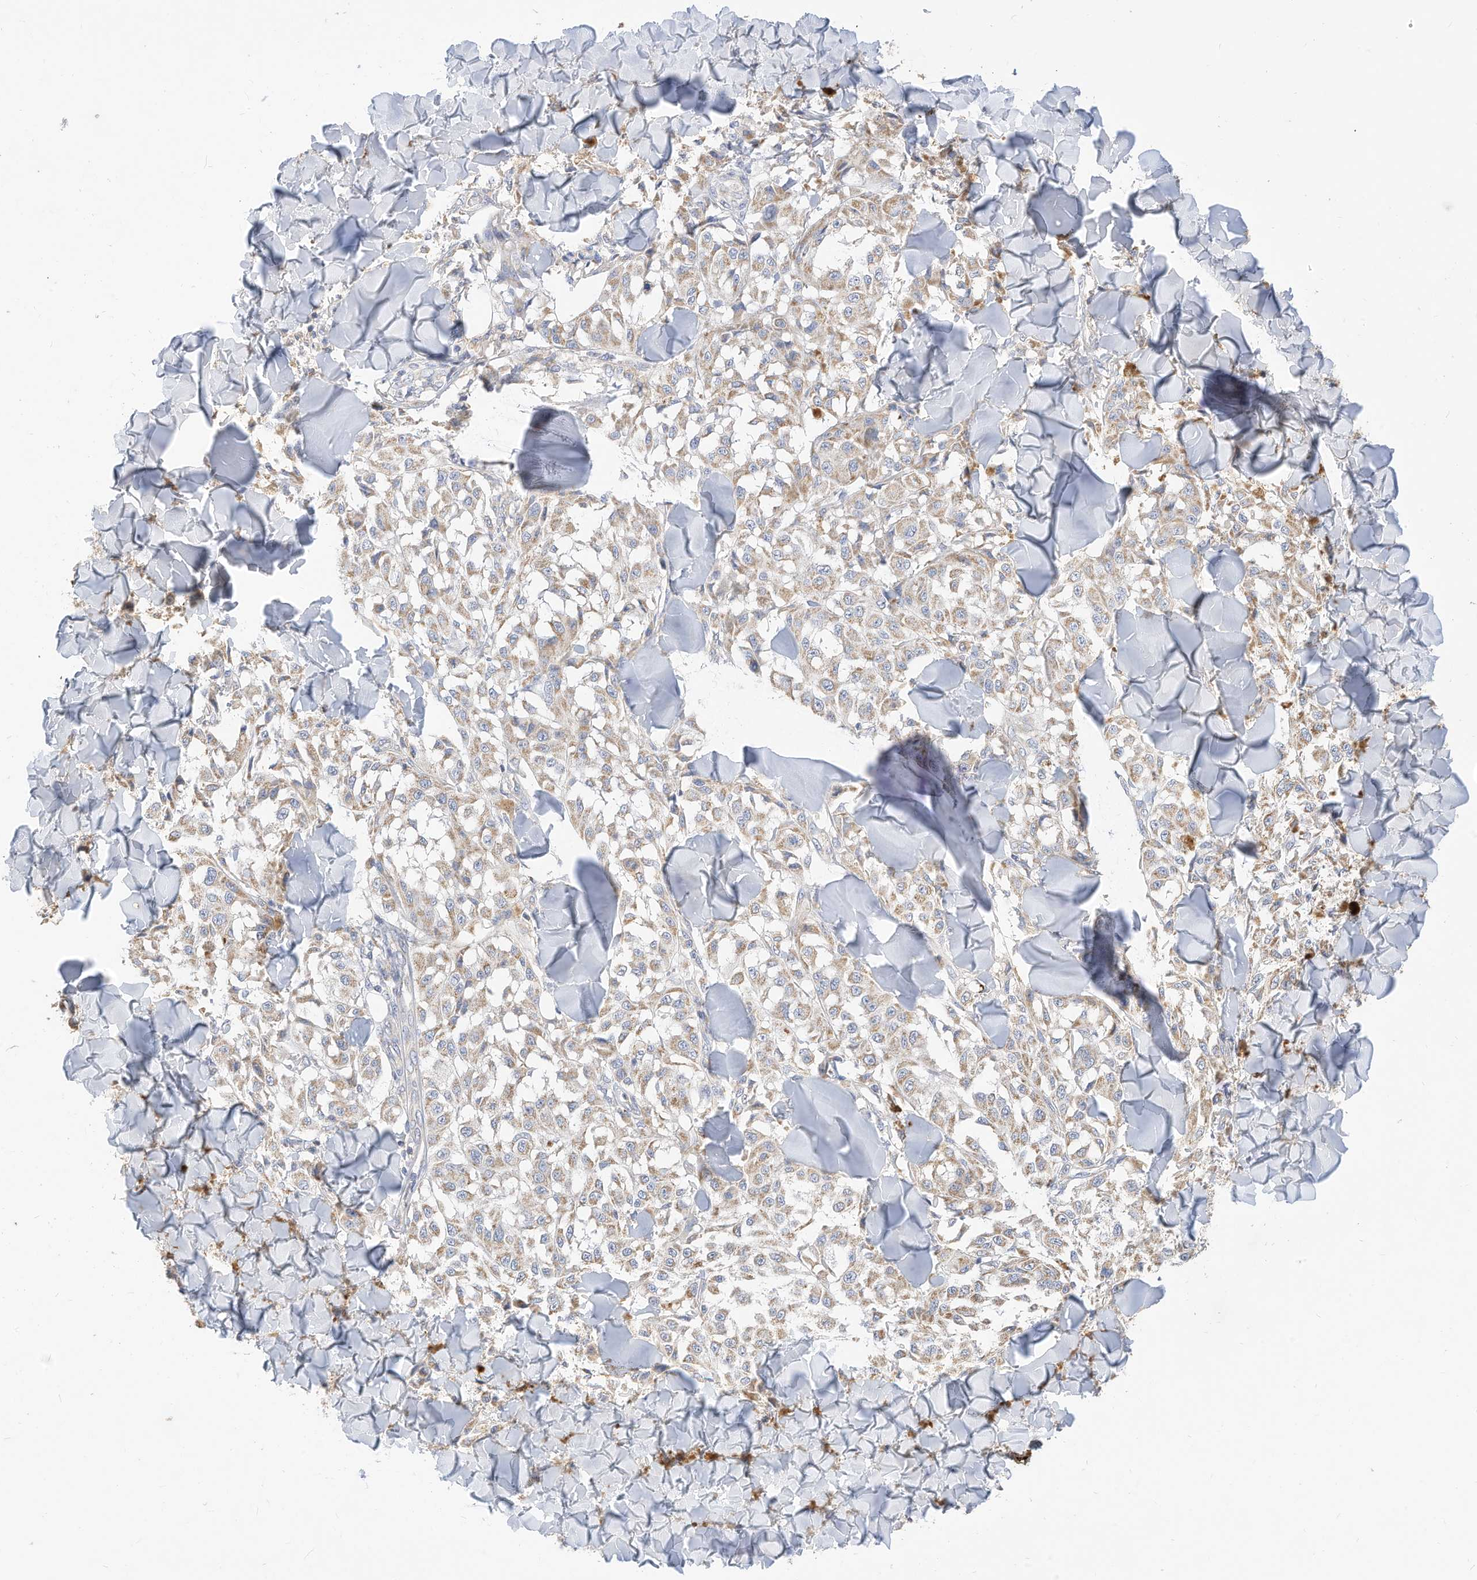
{"staining": {"intensity": "moderate", "quantity": "25%-75%", "location": "cytoplasmic/membranous"}, "tissue": "melanoma", "cell_type": "Tumor cells", "image_type": "cancer", "snomed": [{"axis": "morphology", "description": "Malignant melanoma, NOS"}, {"axis": "topography", "description": "Skin"}], "caption": "Melanoma tissue displays moderate cytoplasmic/membranous expression in approximately 25%-75% of tumor cells (DAB (3,3'-diaminobenzidine) IHC with brightfield microscopy, high magnification).", "gene": "RHOH", "patient": {"sex": "female", "age": 64}}